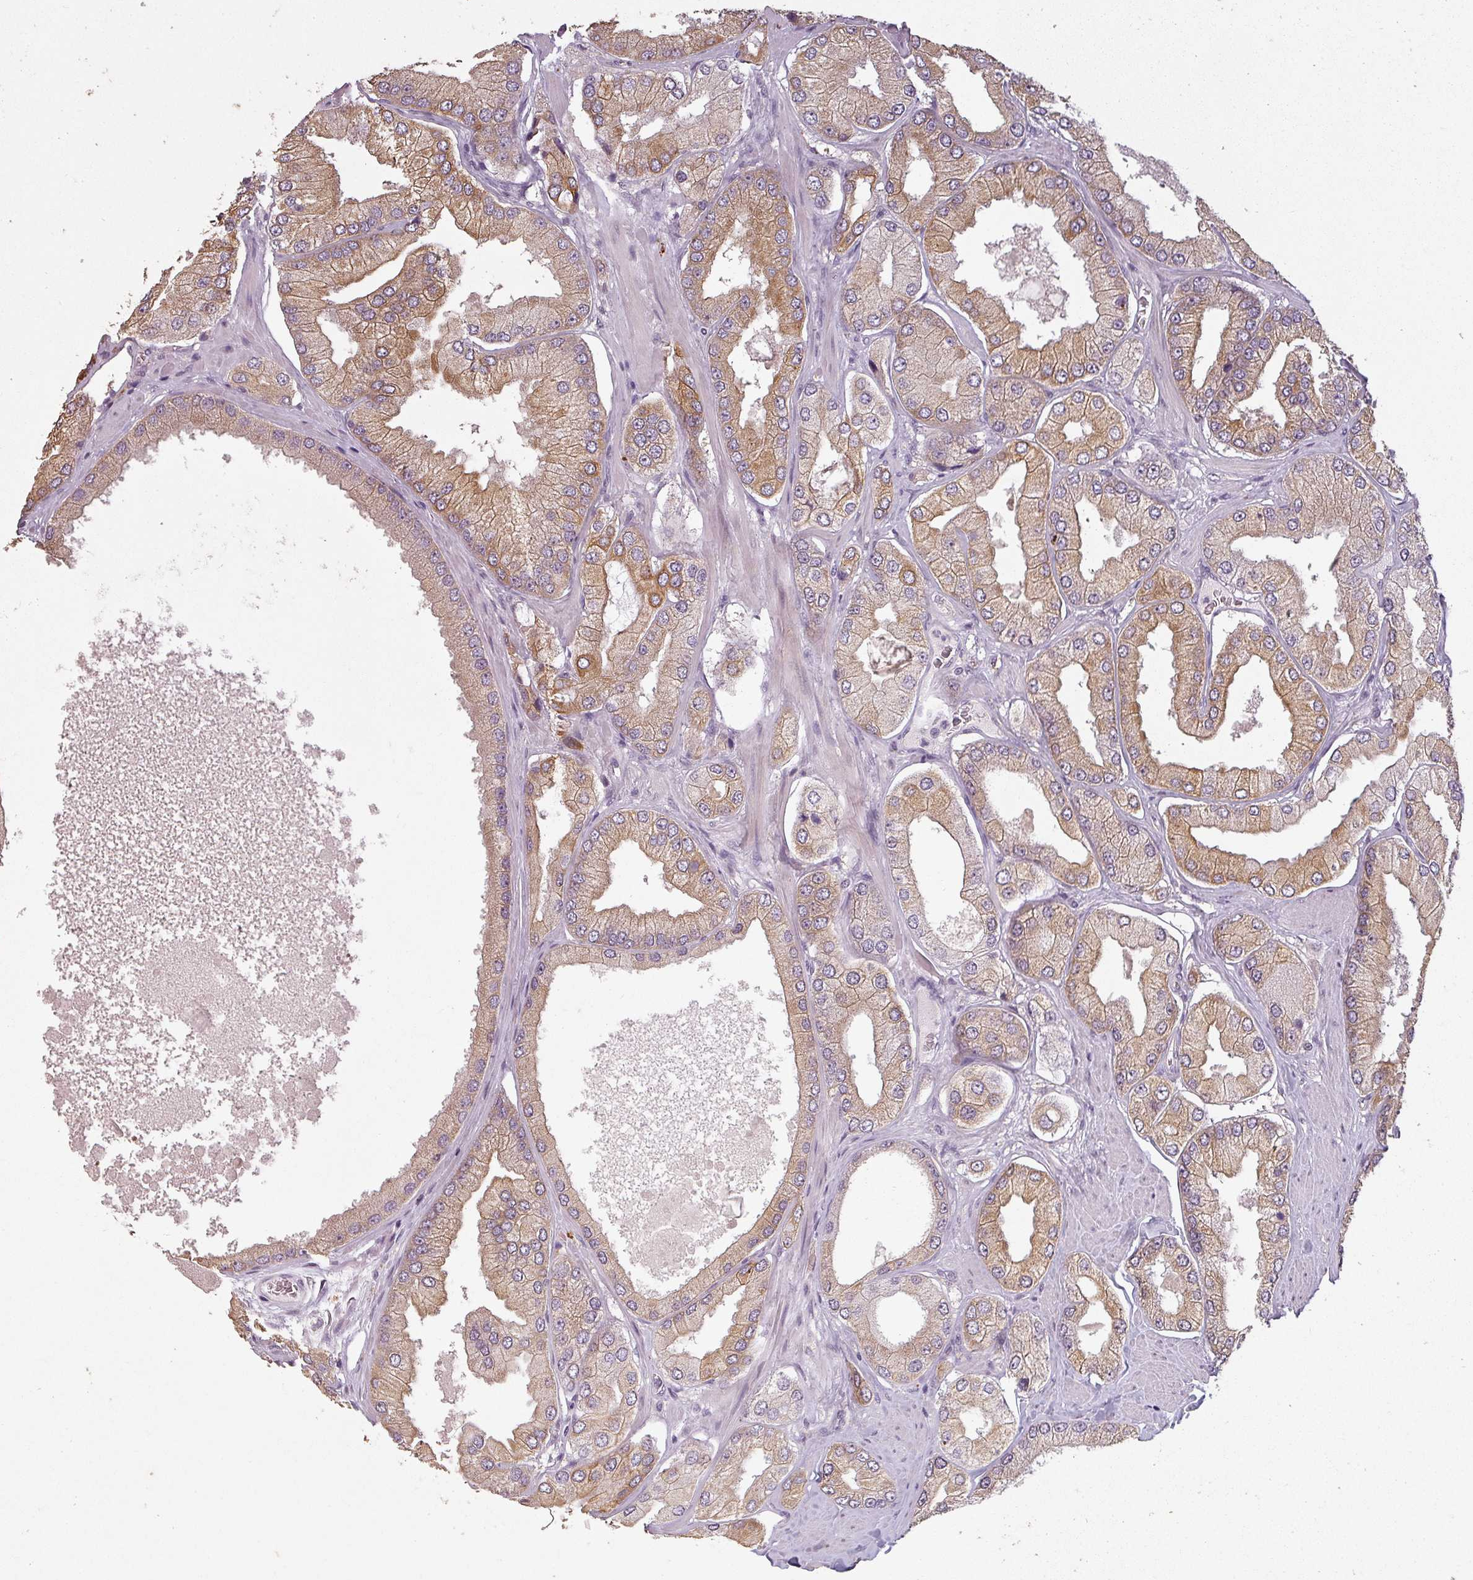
{"staining": {"intensity": "moderate", "quantity": ">75%", "location": "cytoplasmic/membranous"}, "tissue": "prostate cancer", "cell_type": "Tumor cells", "image_type": "cancer", "snomed": [{"axis": "morphology", "description": "Adenocarcinoma, Low grade"}, {"axis": "topography", "description": "Prostate"}], "caption": "This micrograph demonstrates immunohistochemistry staining of human prostate cancer, with medium moderate cytoplasmic/membranous positivity in about >75% of tumor cells.", "gene": "LYPLA1", "patient": {"sex": "male", "age": 42}}